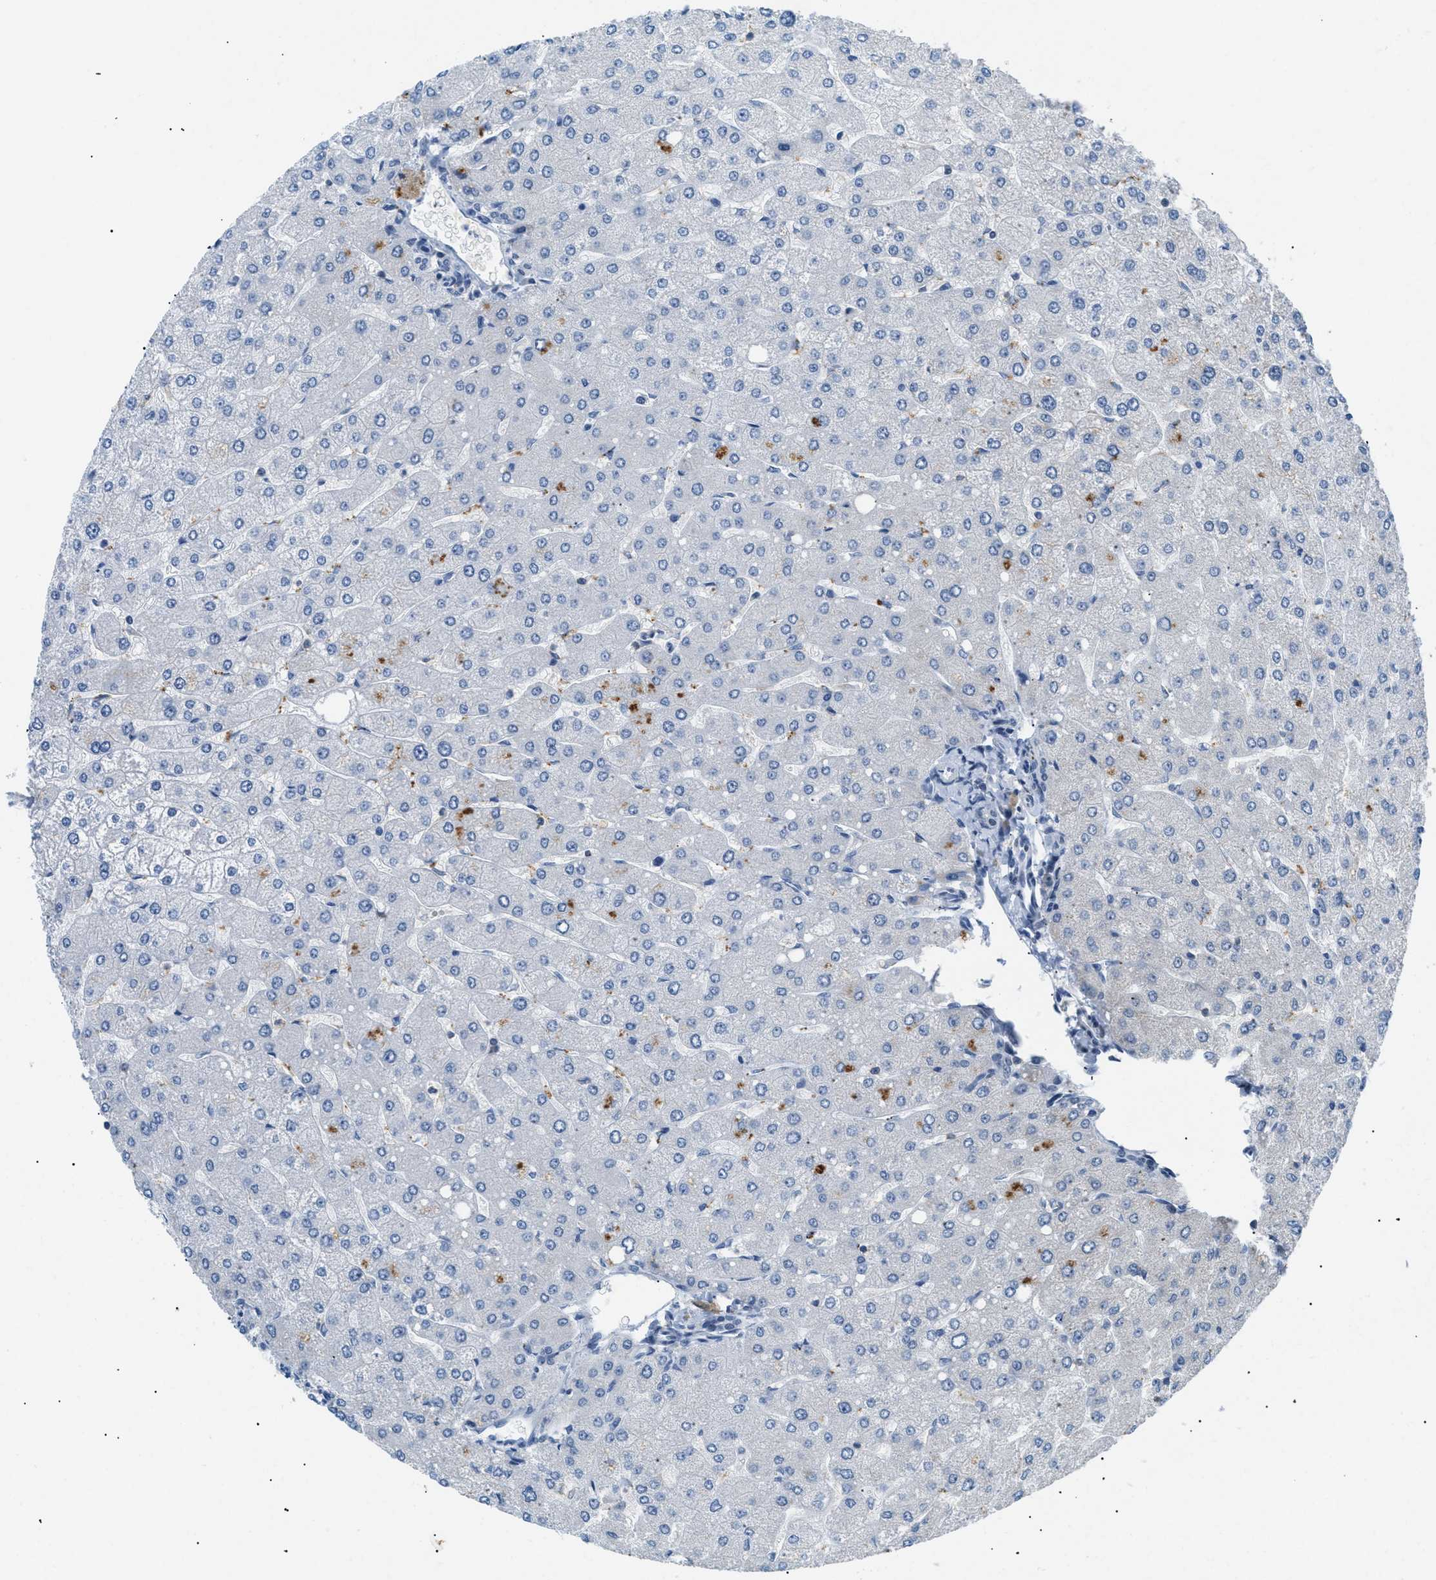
{"staining": {"intensity": "negative", "quantity": "none", "location": "none"}, "tissue": "liver", "cell_type": "Cholangiocytes", "image_type": "normal", "snomed": [{"axis": "morphology", "description": "Normal tissue, NOS"}, {"axis": "topography", "description": "Liver"}], "caption": "The image shows no significant expression in cholangiocytes of liver.", "gene": "KCNC3", "patient": {"sex": "male", "age": 55}}